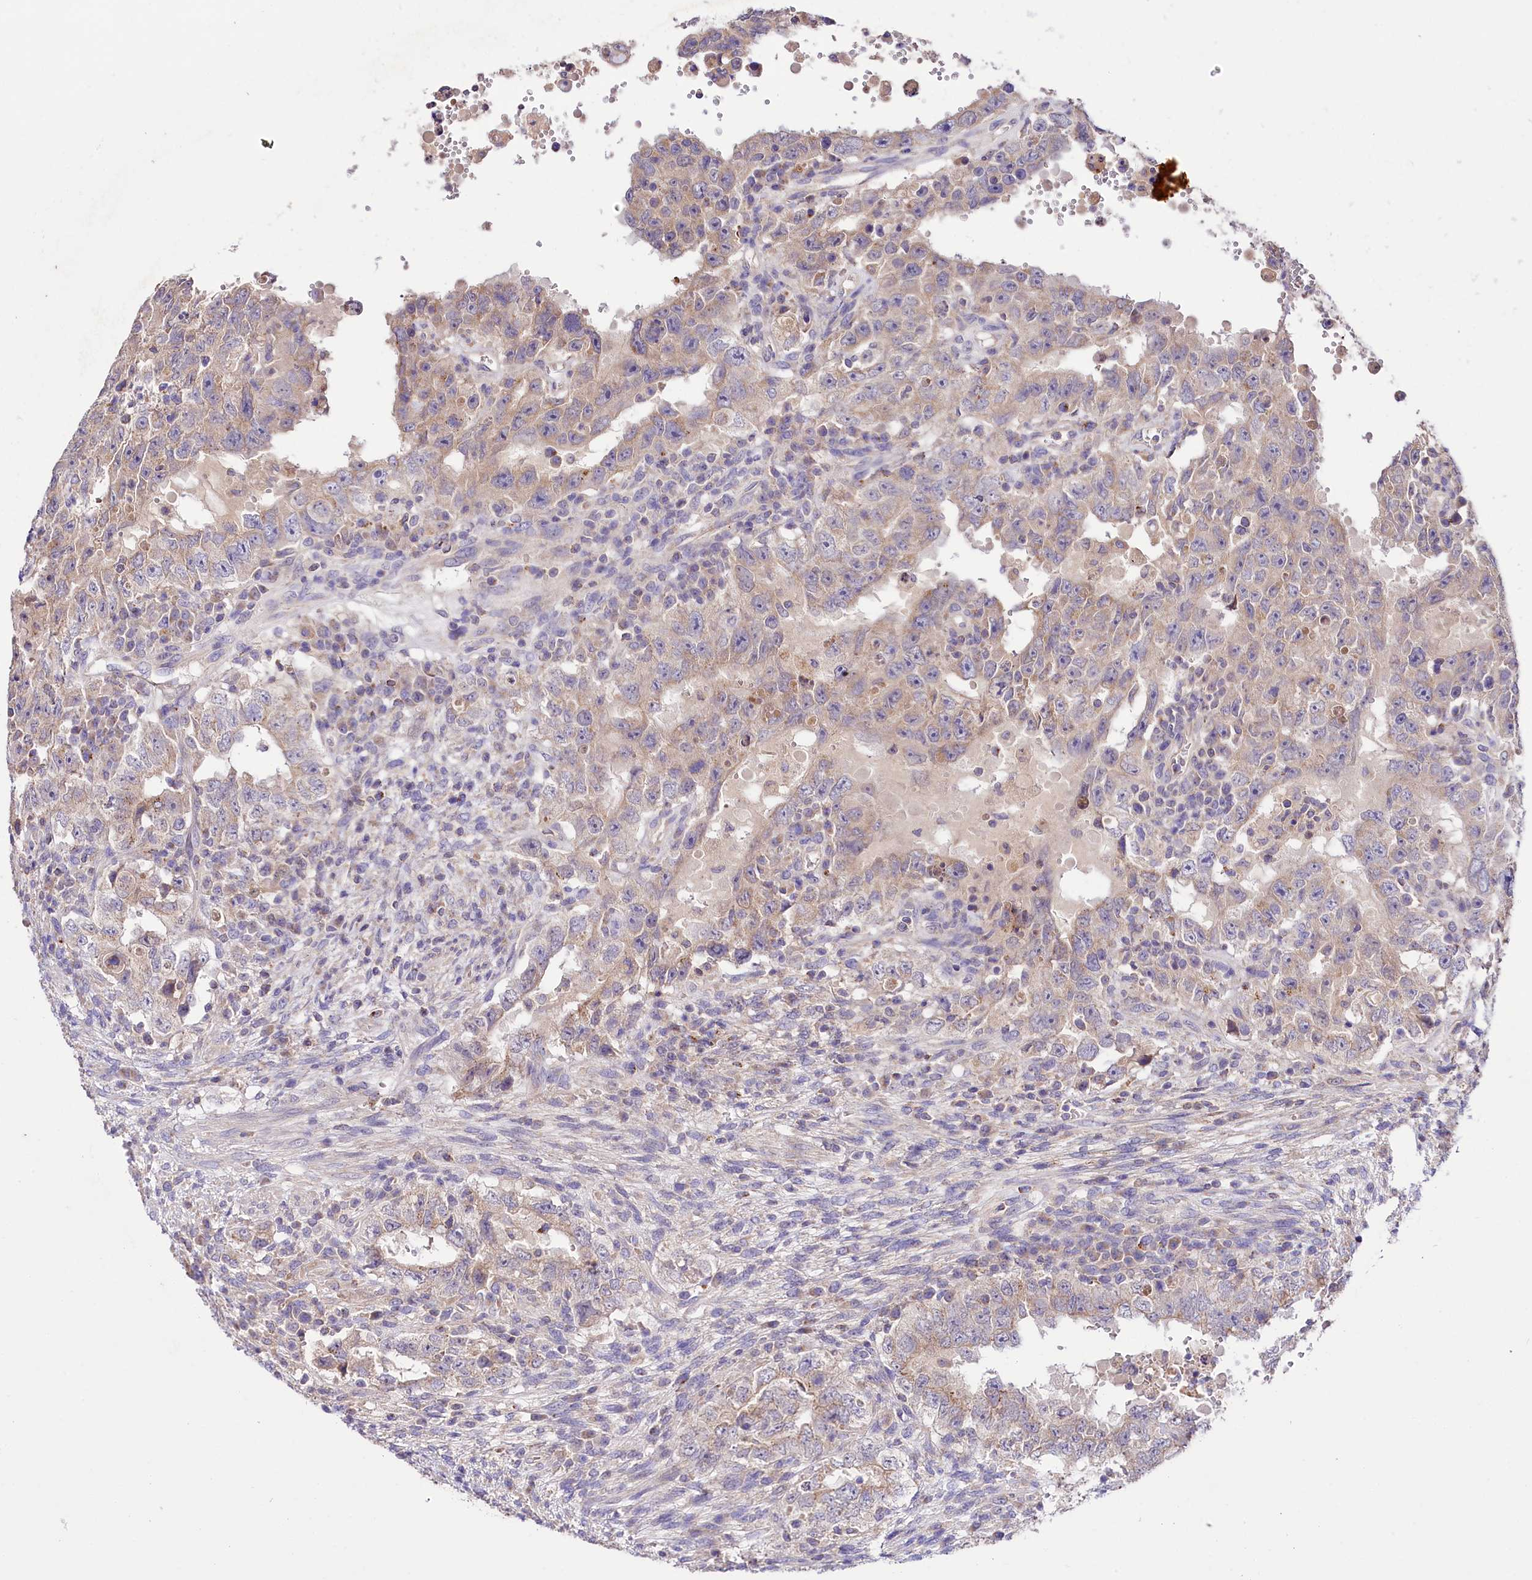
{"staining": {"intensity": "weak", "quantity": "<25%", "location": "cytoplasmic/membranous"}, "tissue": "testis cancer", "cell_type": "Tumor cells", "image_type": "cancer", "snomed": [{"axis": "morphology", "description": "Carcinoma, Embryonal, NOS"}, {"axis": "topography", "description": "Testis"}], "caption": "Human testis cancer stained for a protein using IHC reveals no positivity in tumor cells.", "gene": "ZNF45", "patient": {"sex": "male", "age": 26}}